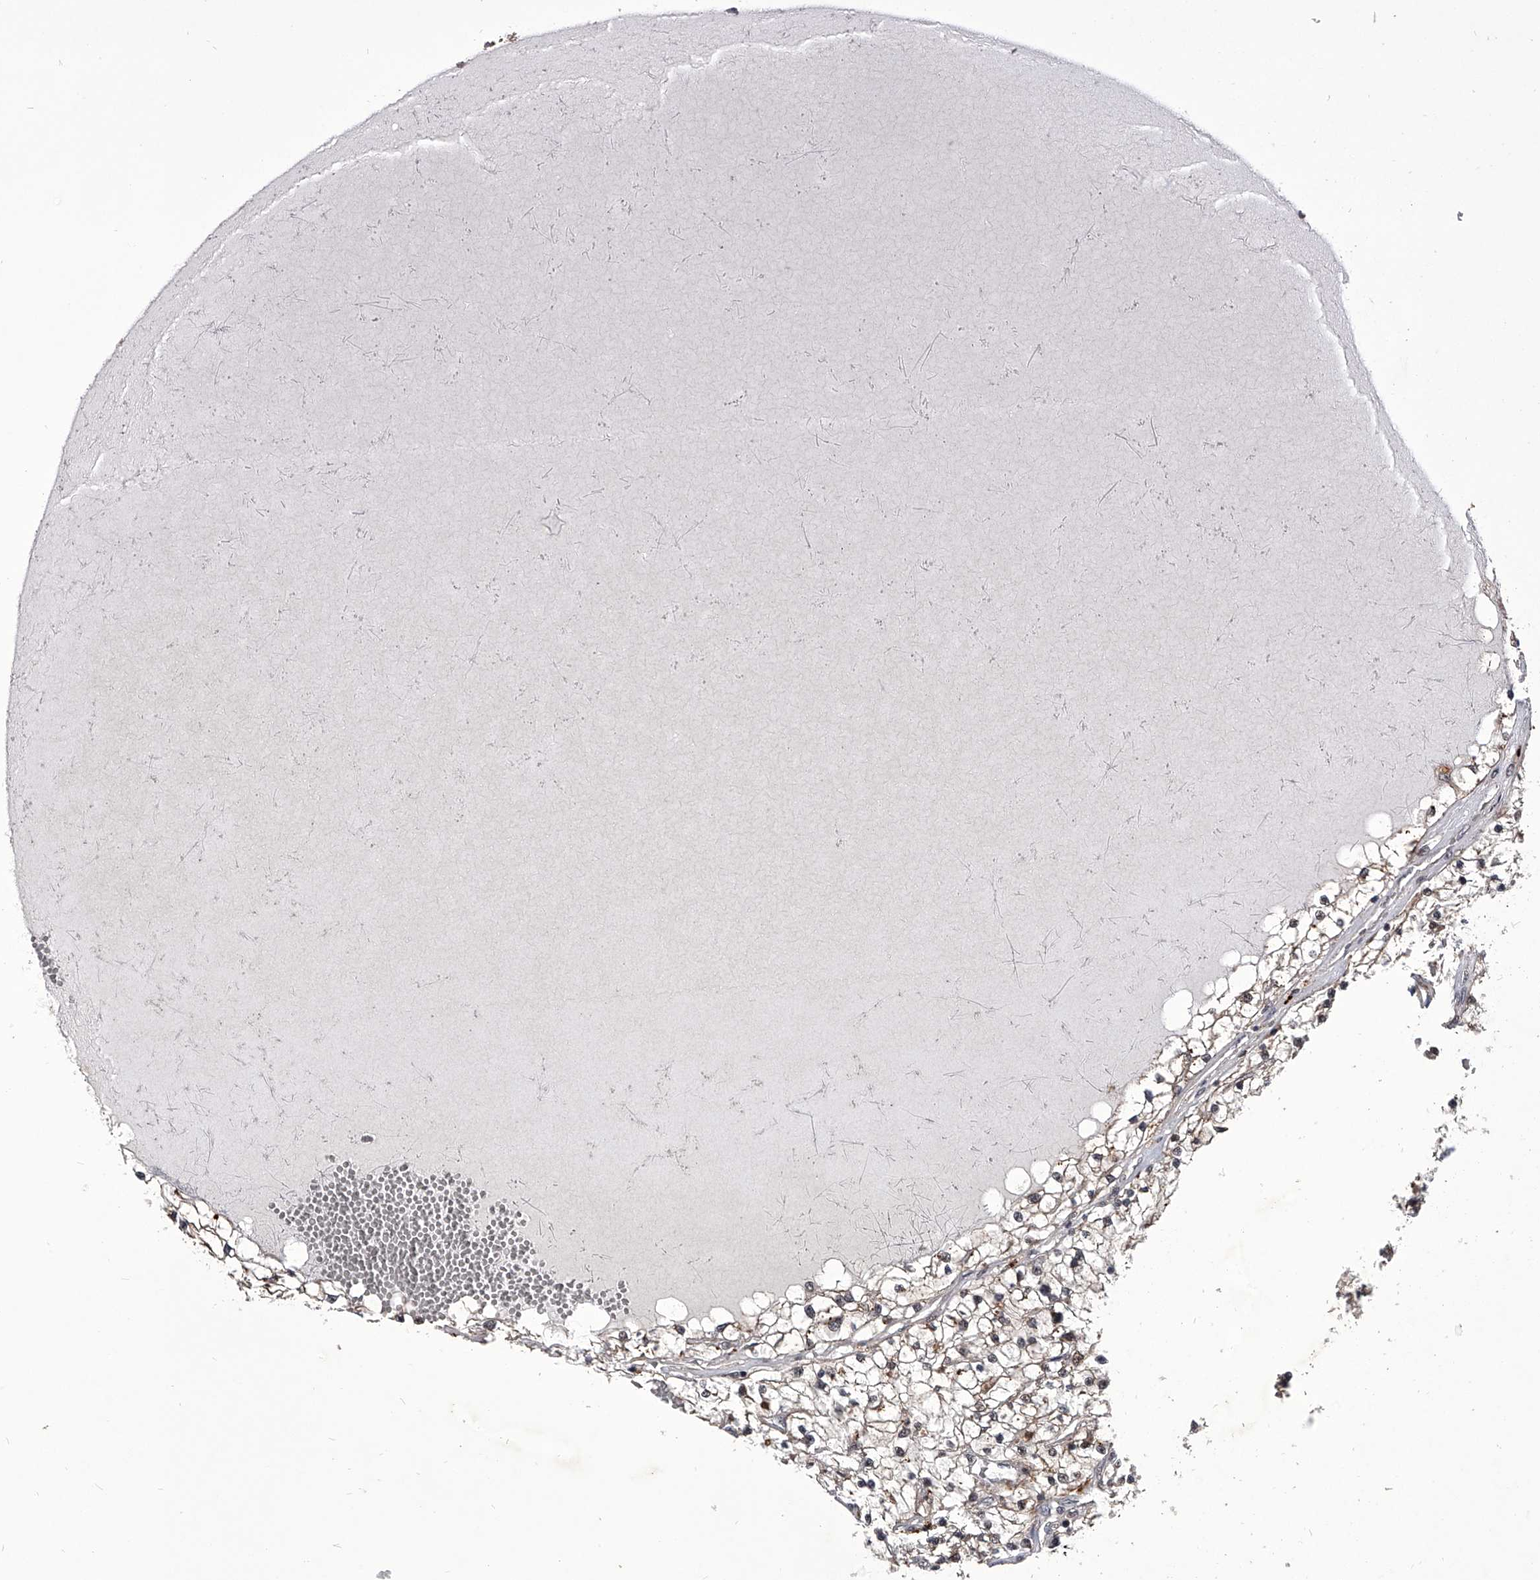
{"staining": {"intensity": "weak", "quantity": "<25%", "location": "cytoplasmic/membranous,nuclear"}, "tissue": "renal cancer", "cell_type": "Tumor cells", "image_type": "cancer", "snomed": [{"axis": "morphology", "description": "Normal tissue, NOS"}, {"axis": "morphology", "description": "Adenocarcinoma, NOS"}, {"axis": "topography", "description": "Kidney"}], "caption": "This is an immunohistochemistry (IHC) micrograph of renal cancer (adenocarcinoma). There is no expression in tumor cells.", "gene": "CMTR1", "patient": {"sex": "male", "age": 68}}